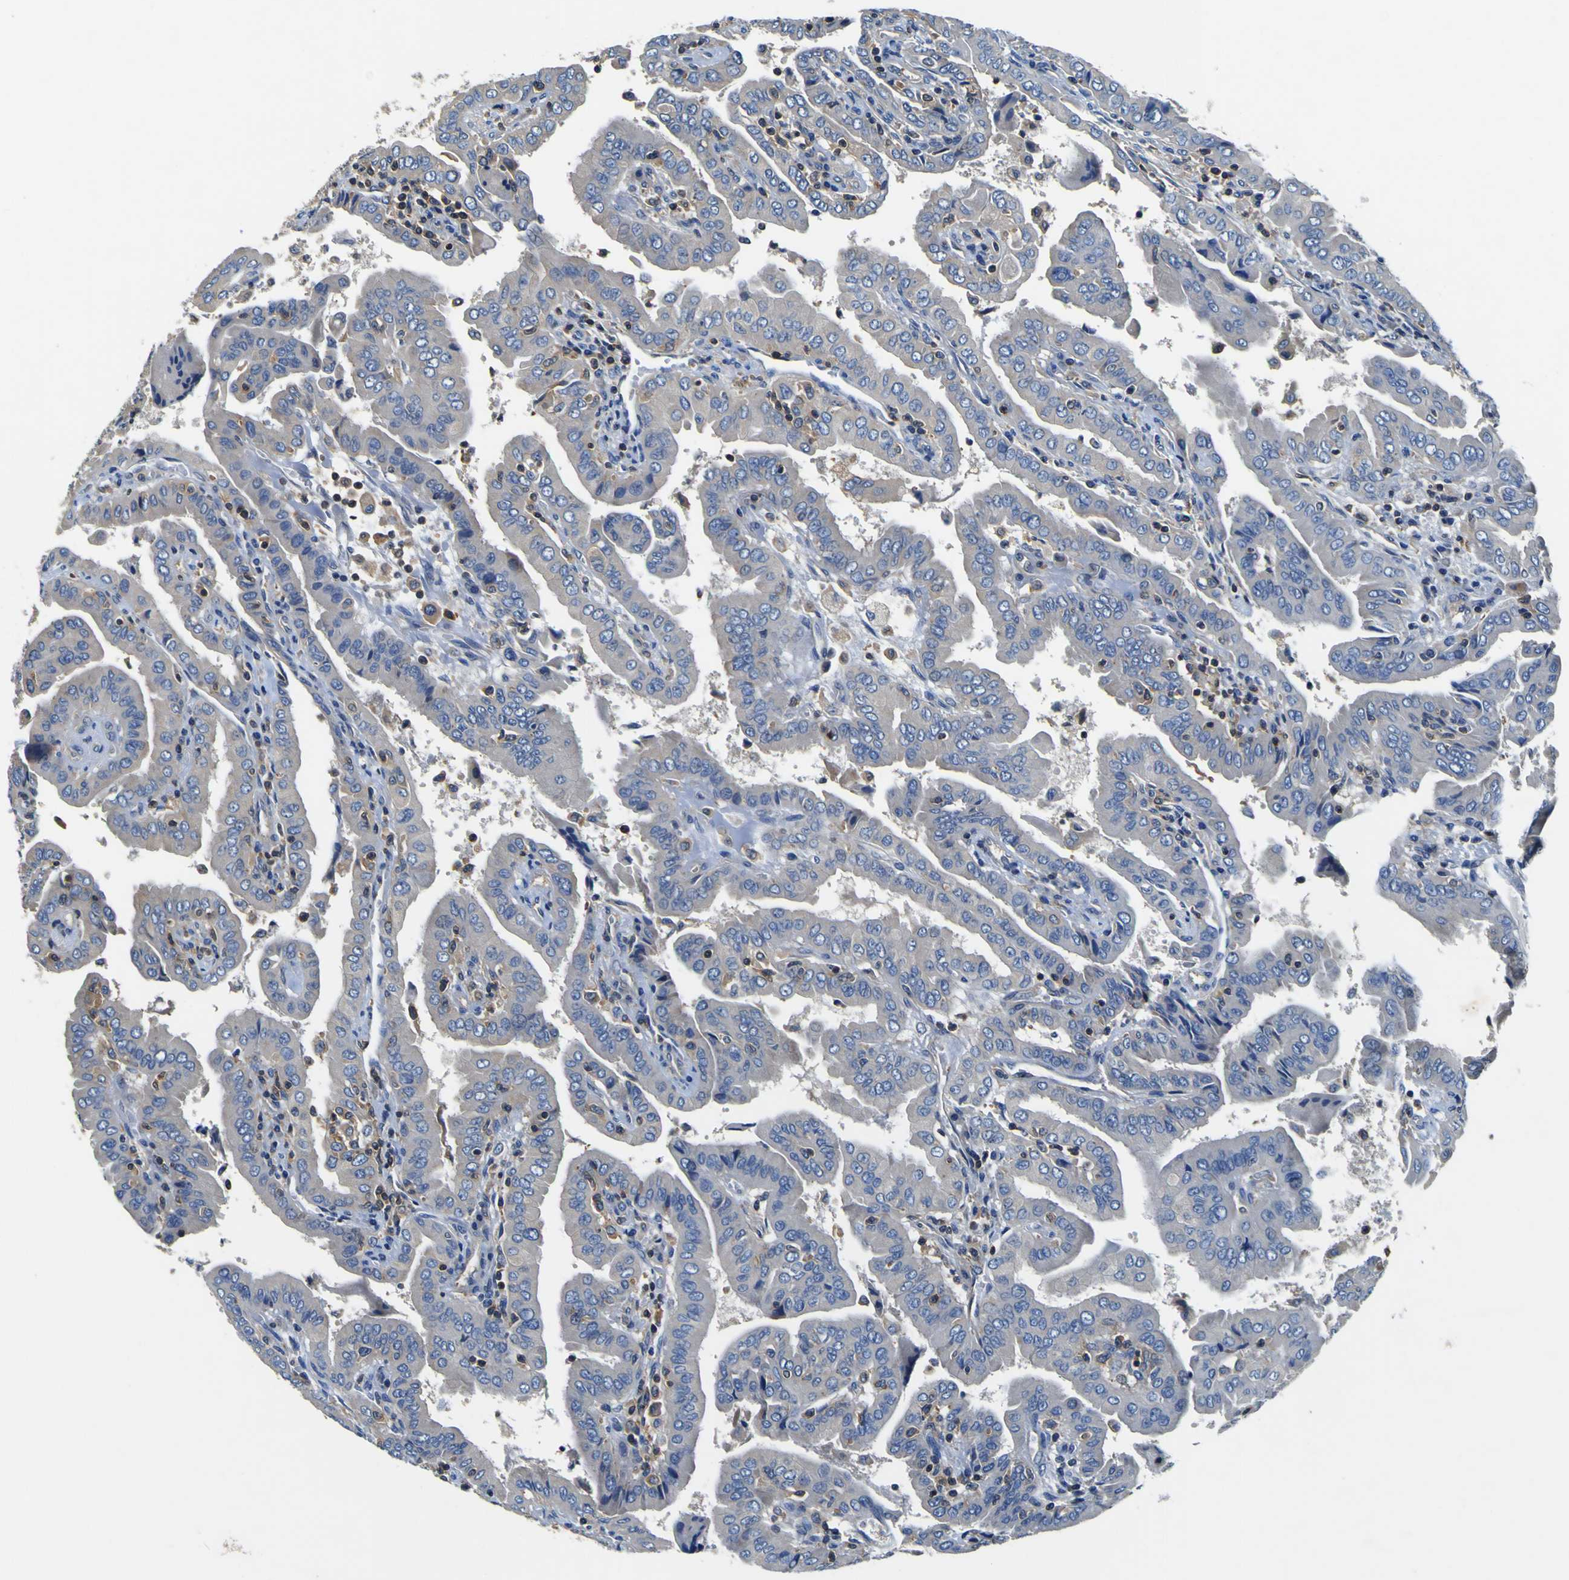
{"staining": {"intensity": "negative", "quantity": "none", "location": "none"}, "tissue": "thyroid cancer", "cell_type": "Tumor cells", "image_type": "cancer", "snomed": [{"axis": "morphology", "description": "Papillary adenocarcinoma, NOS"}, {"axis": "topography", "description": "Thyroid gland"}], "caption": "DAB immunohistochemical staining of thyroid papillary adenocarcinoma shows no significant positivity in tumor cells.", "gene": "CNR2", "patient": {"sex": "male", "age": 33}}